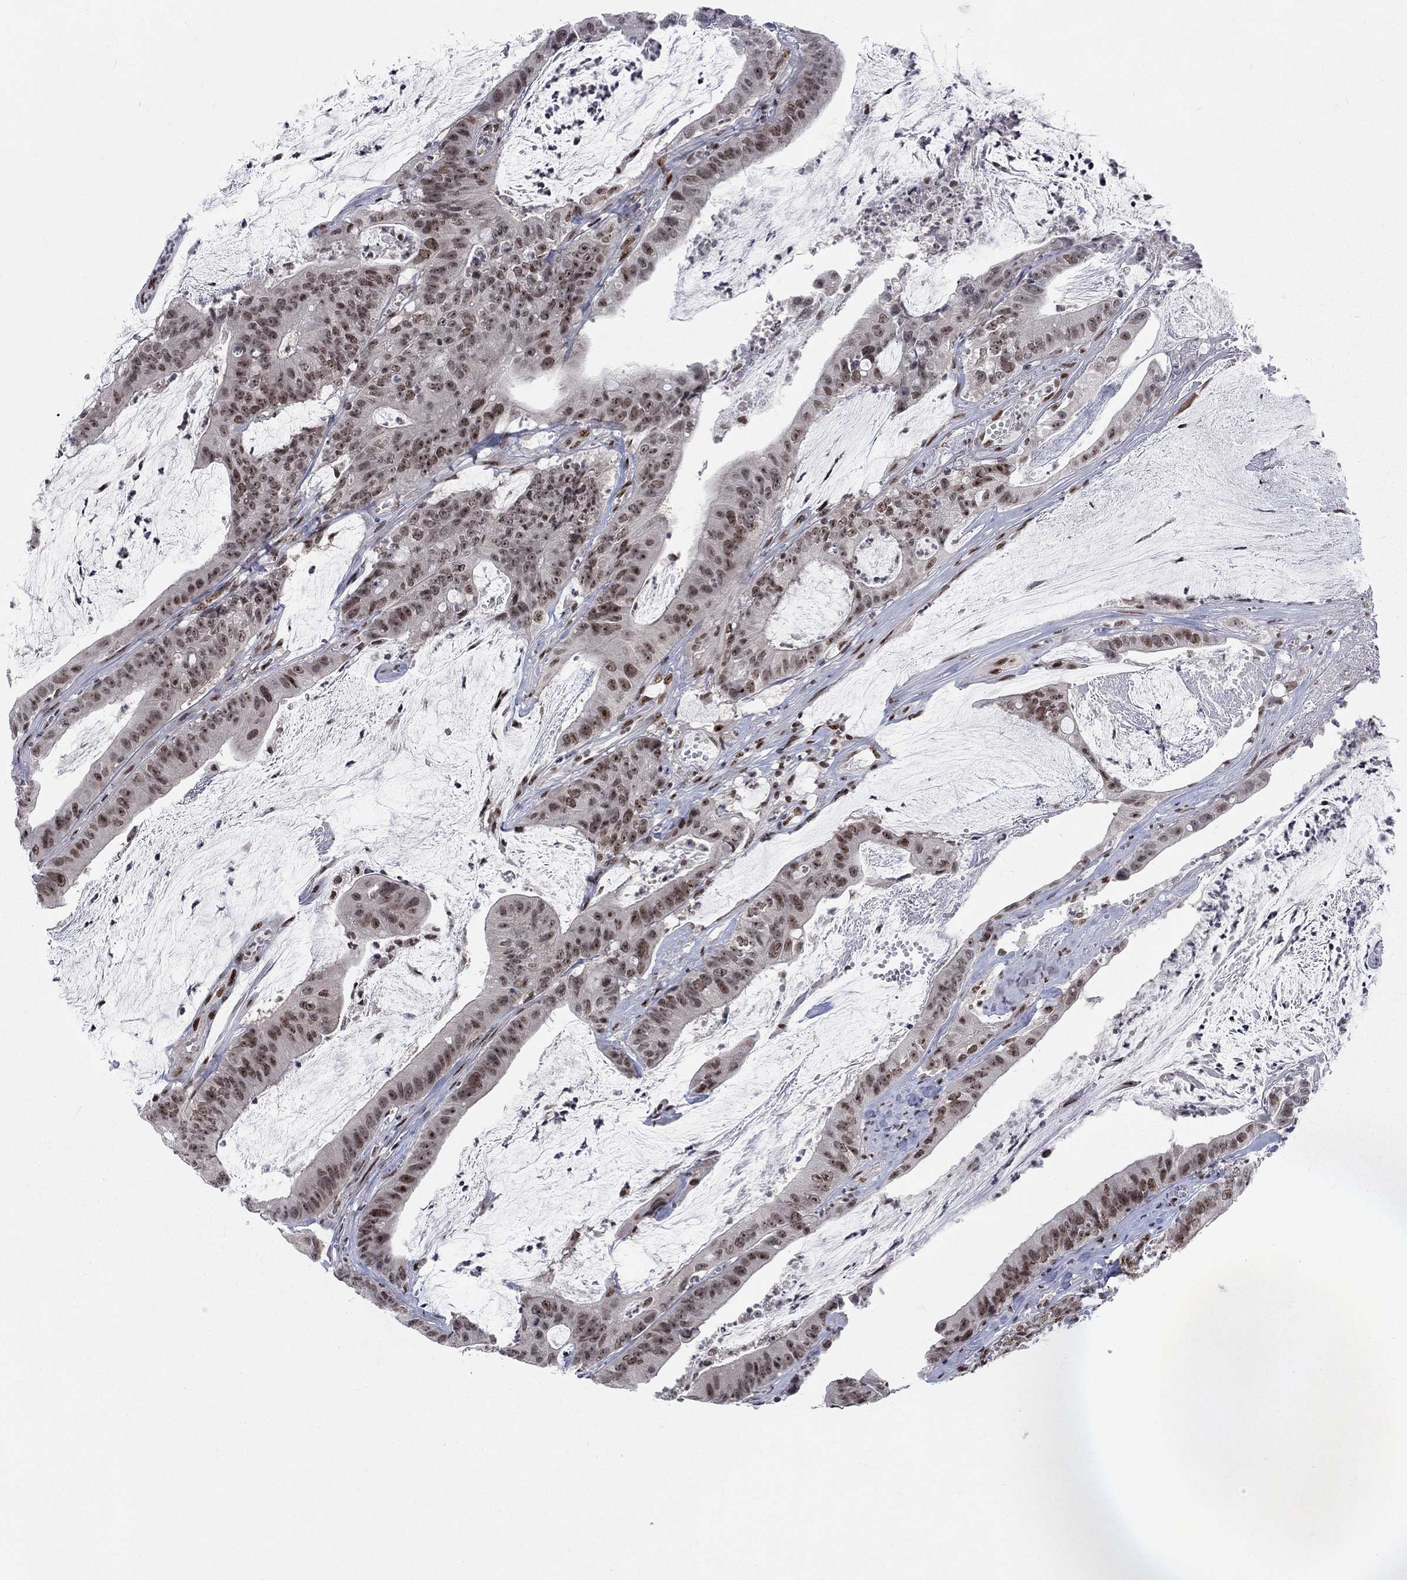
{"staining": {"intensity": "moderate", "quantity": ">75%", "location": "nuclear"}, "tissue": "colorectal cancer", "cell_type": "Tumor cells", "image_type": "cancer", "snomed": [{"axis": "morphology", "description": "Adenocarcinoma, NOS"}, {"axis": "topography", "description": "Colon"}], "caption": "This micrograph reveals immunohistochemistry staining of colorectal cancer (adenocarcinoma), with medium moderate nuclear positivity in approximately >75% of tumor cells.", "gene": "FYTTD1", "patient": {"sex": "female", "age": 69}}